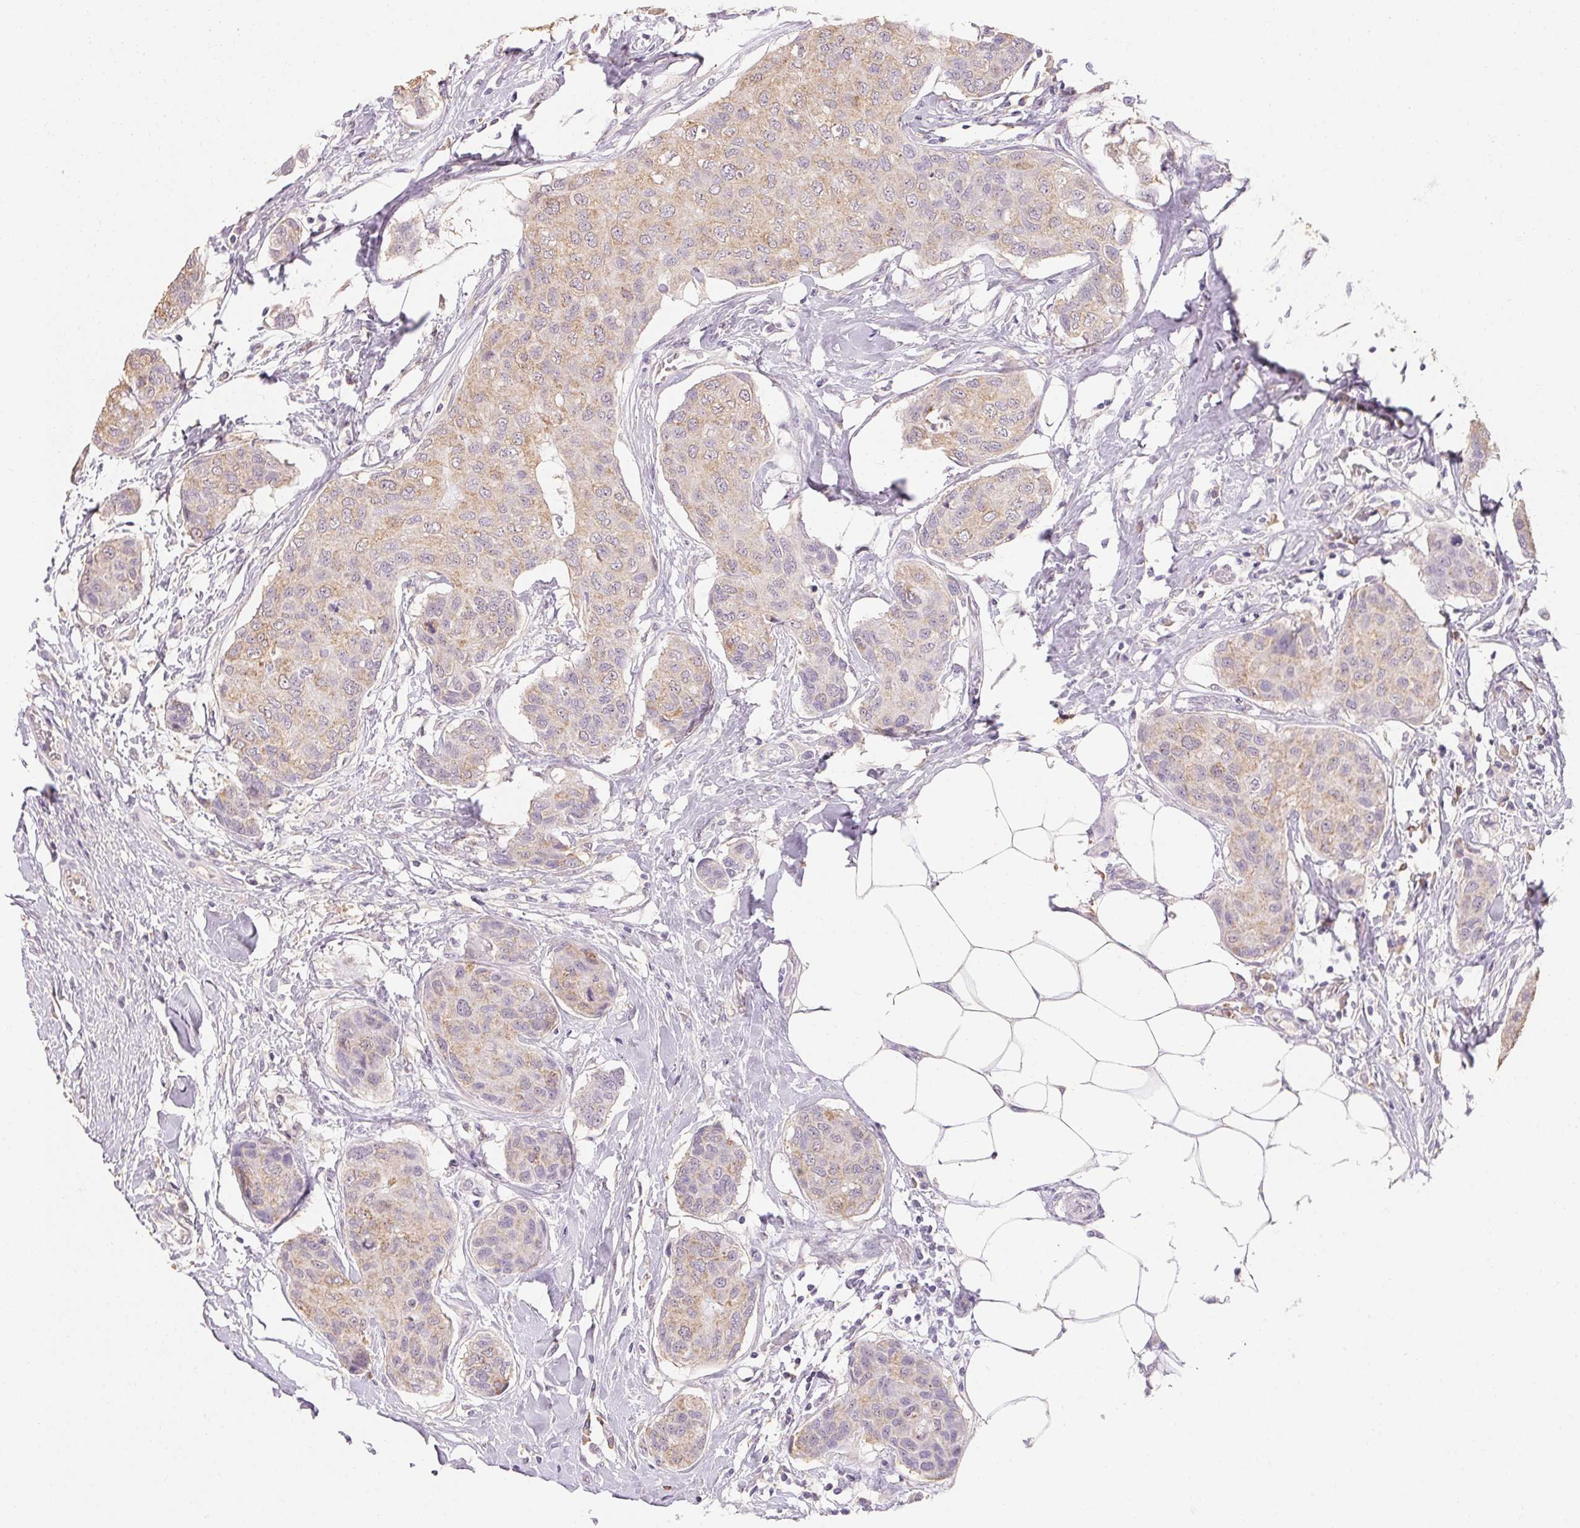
{"staining": {"intensity": "weak", "quantity": "25%-75%", "location": "cytoplasmic/membranous"}, "tissue": "breast cancer", "cell_type": "Tumor cells", "image_type": "cancer", "snomed": [{"axis": "morphology", "description": "Duct carcinoma"}, {"axis": "topography", "description": "Breast"}], "caption": "Immunohistochemical staining of infiltrating ductal carcinoma (breast) shows low levels of weak cytoplasmic/membranous protein positivity in about 25%-75% of tumor cells. The staining is performed using DAB (3,3'-diaminobenzidine) brown chromogen to label protein expression. The nuclei are counter-stained blue using hematoxylin.", "gene": "MAP7D2", "patient": {"sex": "female", "age": 80}}